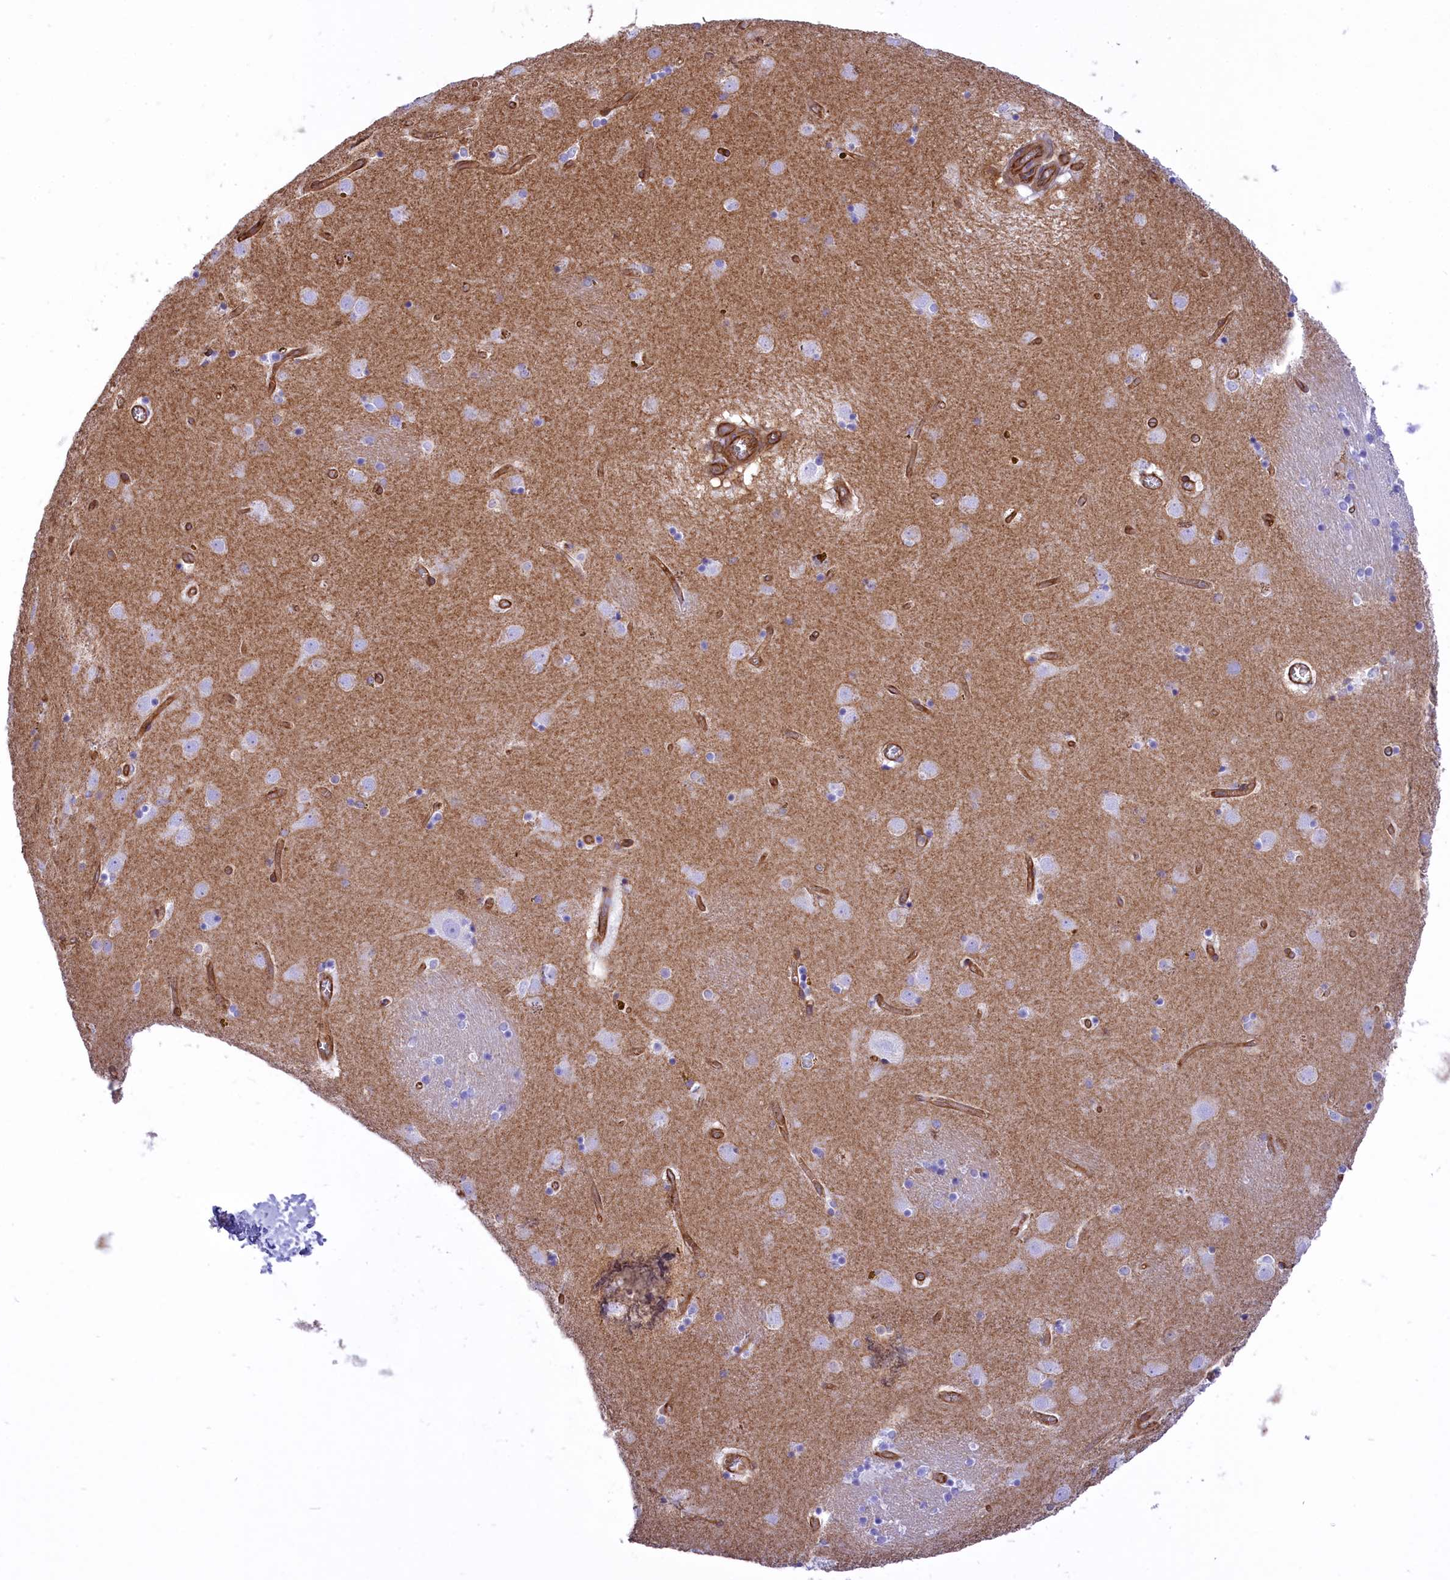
{"staining": {"intensity": "negative", "quantity": "none", "location": "none"}, "tissue": "caudate", "cell_type": "Glial cells", "image_type": "normal", "snomed": [{"axis": "morphology", "description": "Normal tissue, NOS"}, {"axis": "topography", "description": "Lateral ventricle wall"}], "caption": "Human caudate stained for a protein using immunohistochemistry exhibits no expression in glial cells.", "gene": "SEPTIN9", "patient": {"sex": "male", "age": 70}}